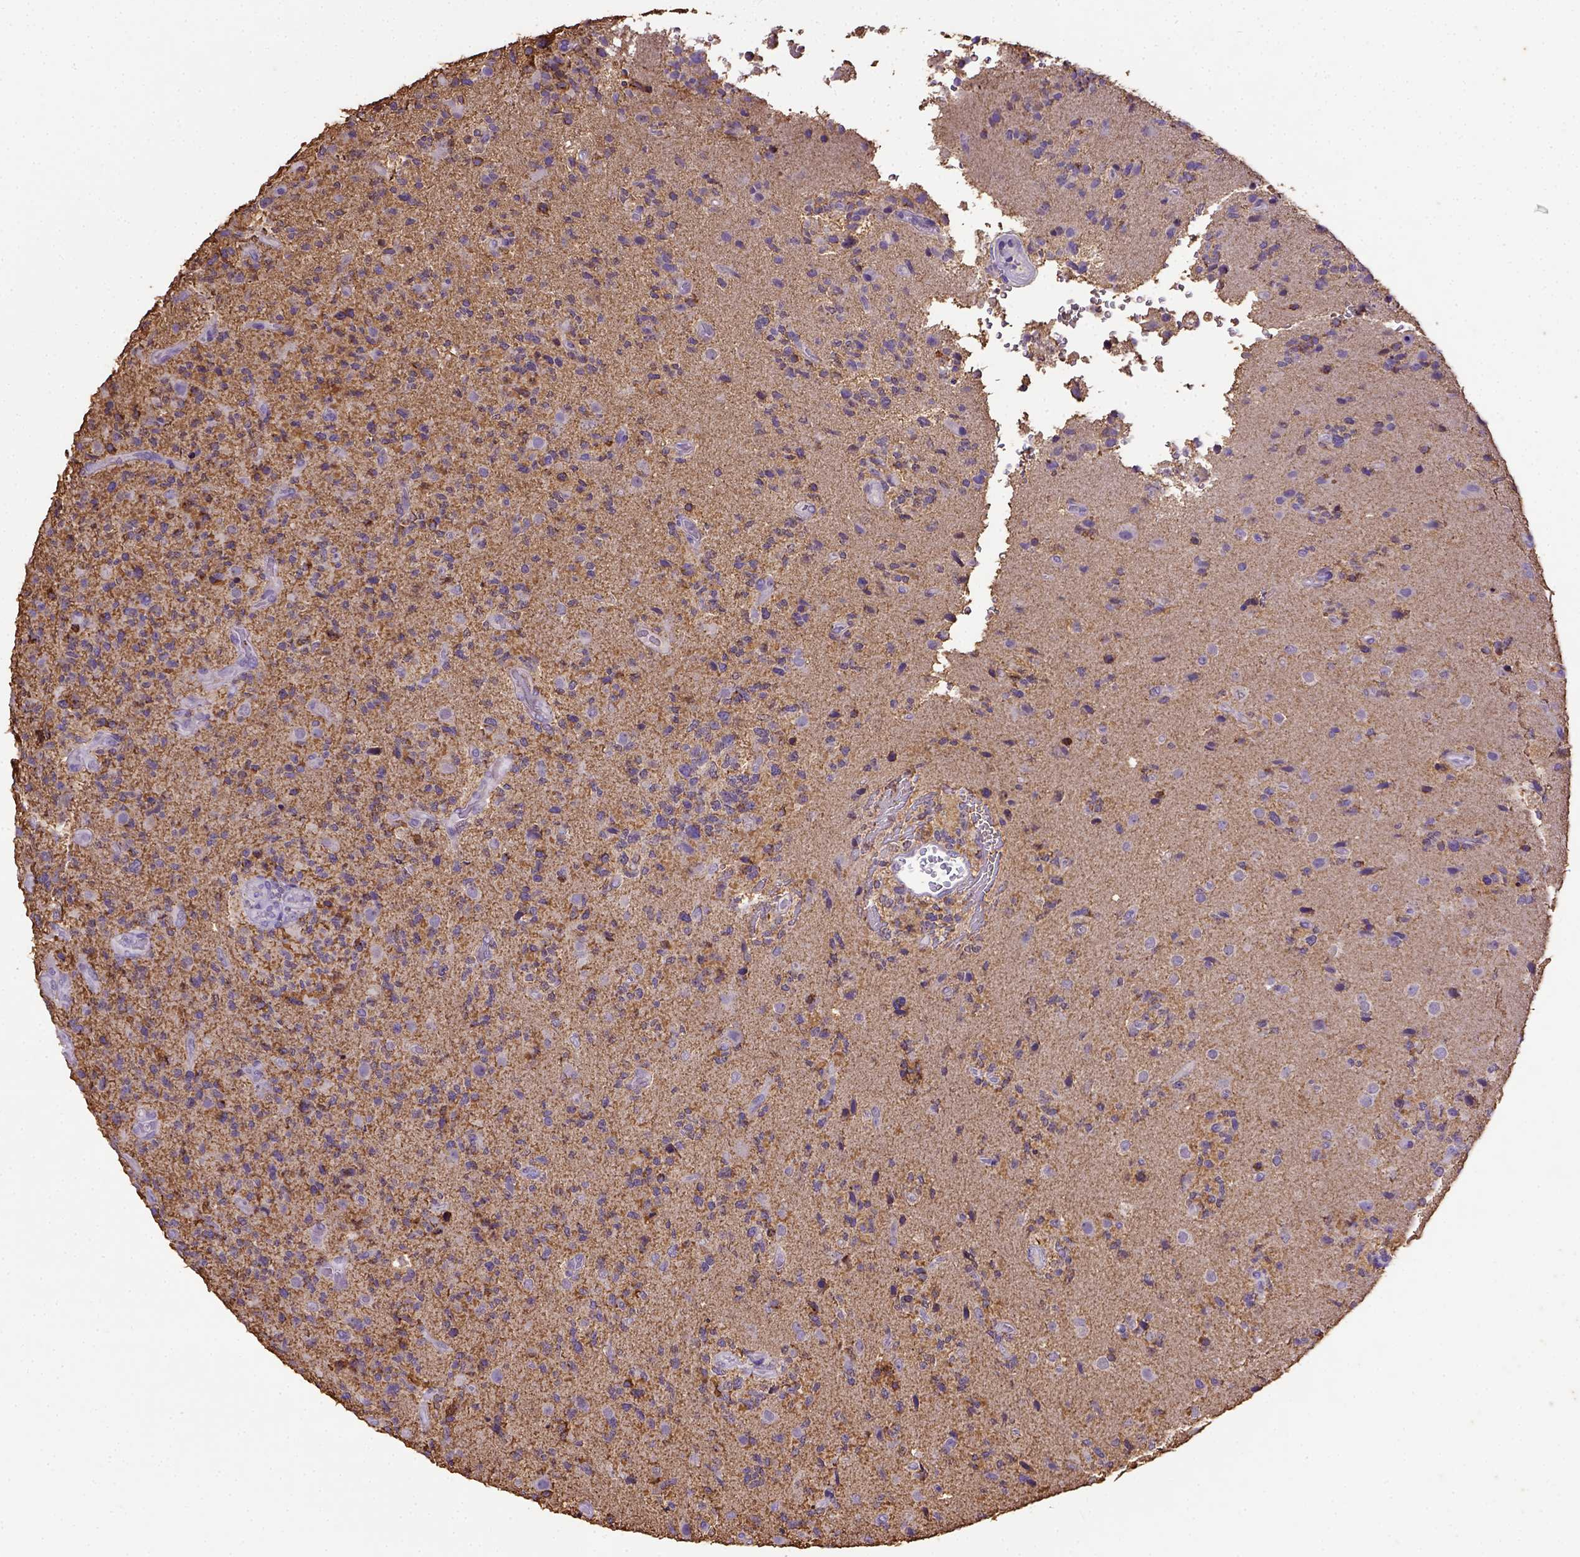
{"staining": {"intensity": "negative", "quantity": "none", "location": "none"}, "tissue": "glioma", "cell_type": "Tumor cells", "image_type": "cancer", "snomed": [{"axis": "morphology", "description": "Glioma, malignant, High grade"}, {"axis": "topography", "description": "Brain"}], "caption": "An image of human glioma is negative for staining in tumor cells.", "gene": "B3GAT1", "patient": {"sex": "female", "age": 71}}